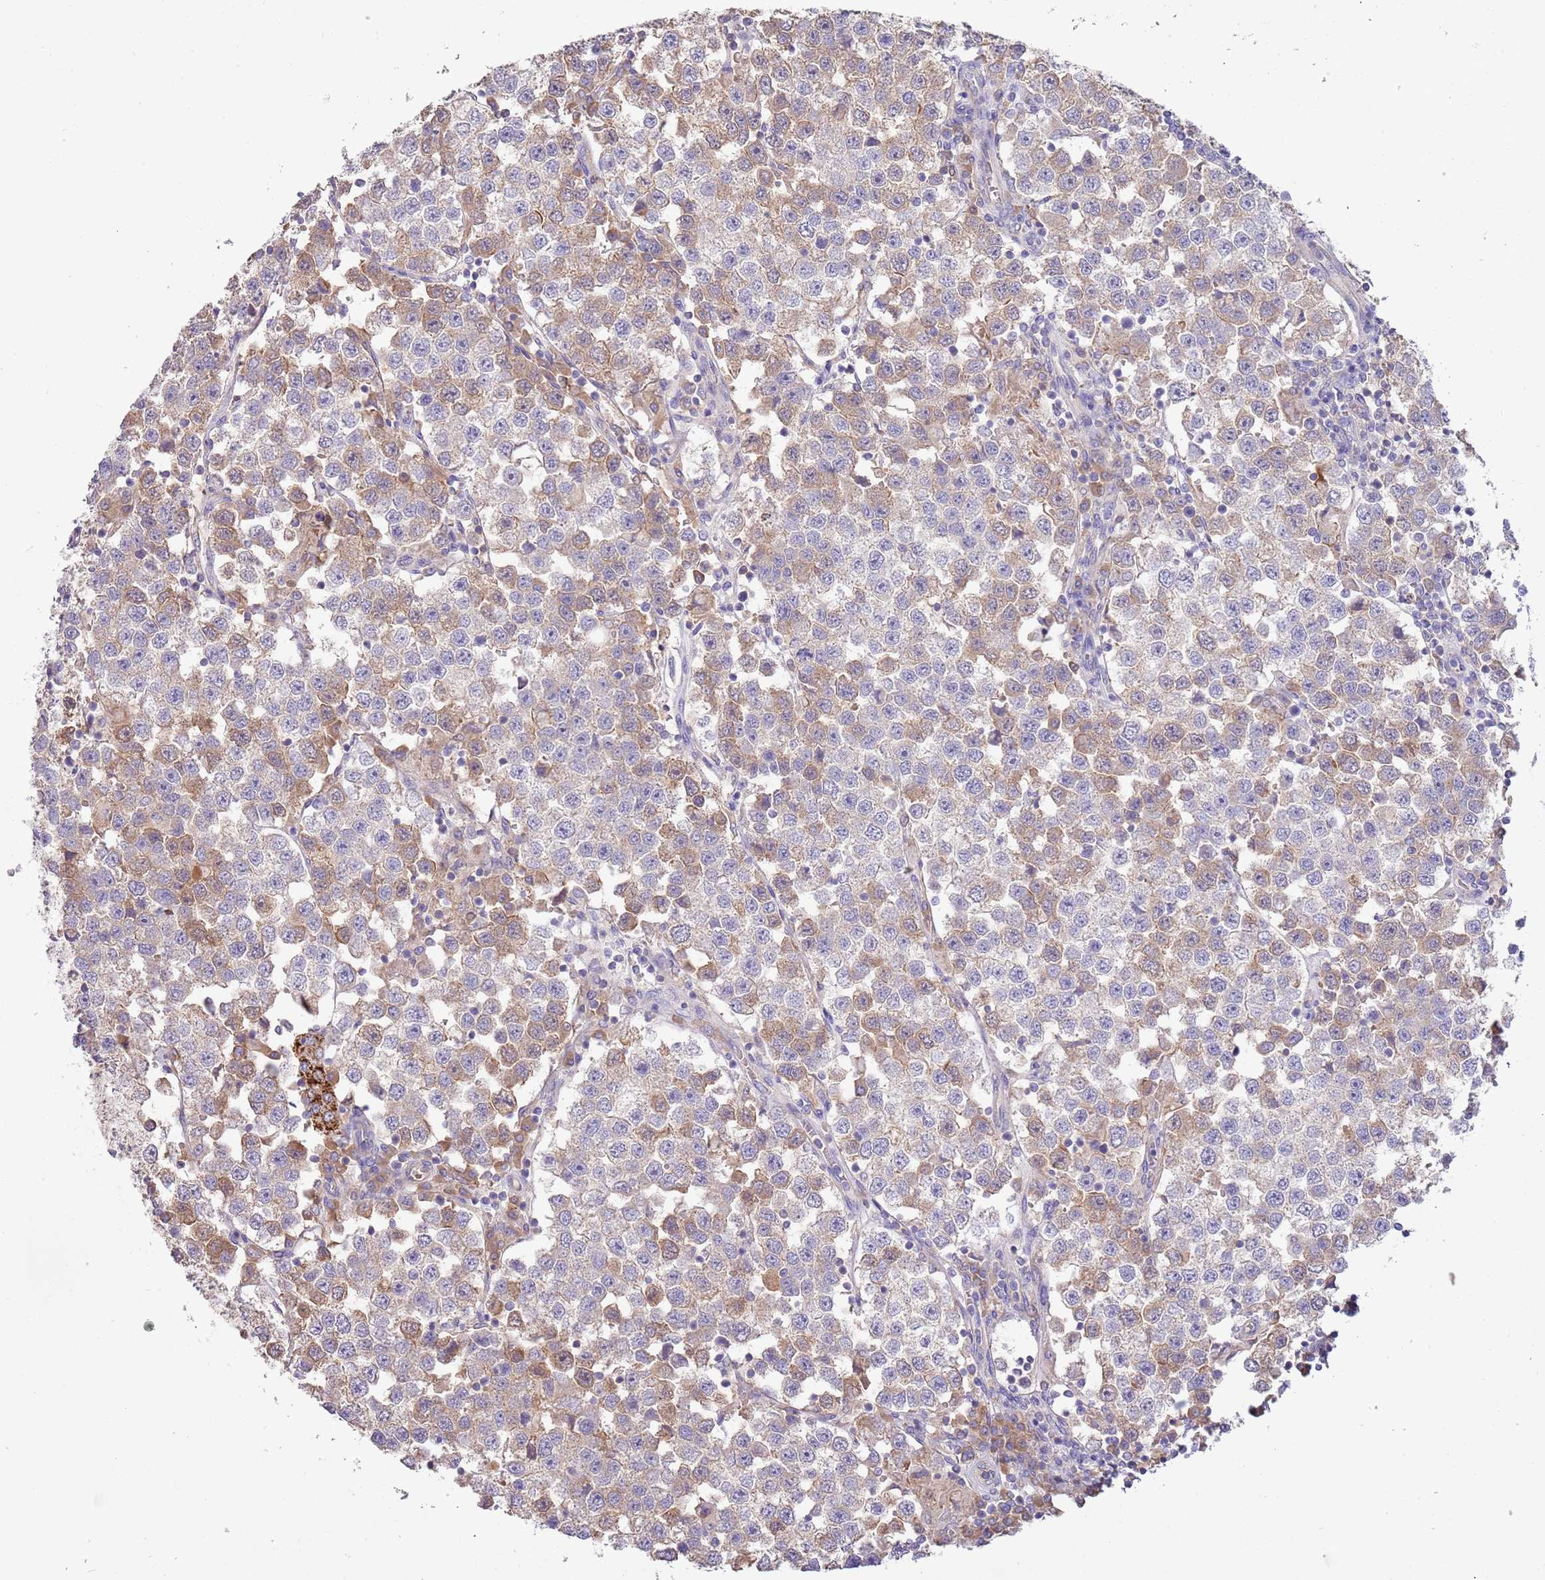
{"staining": {"intensity": "negative", "quantity": "none", "location": "none"}, "tissue": "testis cancer", "cell_type": "Tumor cells", "image_type": "cancer", "snomed": [{"axis": "morphology", "description": "Seminoma, NOS"}, {"axis": "topography", "description": "Testis"}], "caption": "DAB (3,3'-diaminobenzidine) immunohistochemical staining of testis cancer demonstrates no significant expression in tumor cells.", "gene": "TRMO", "patient": {"sex": "male", "age": 37}}